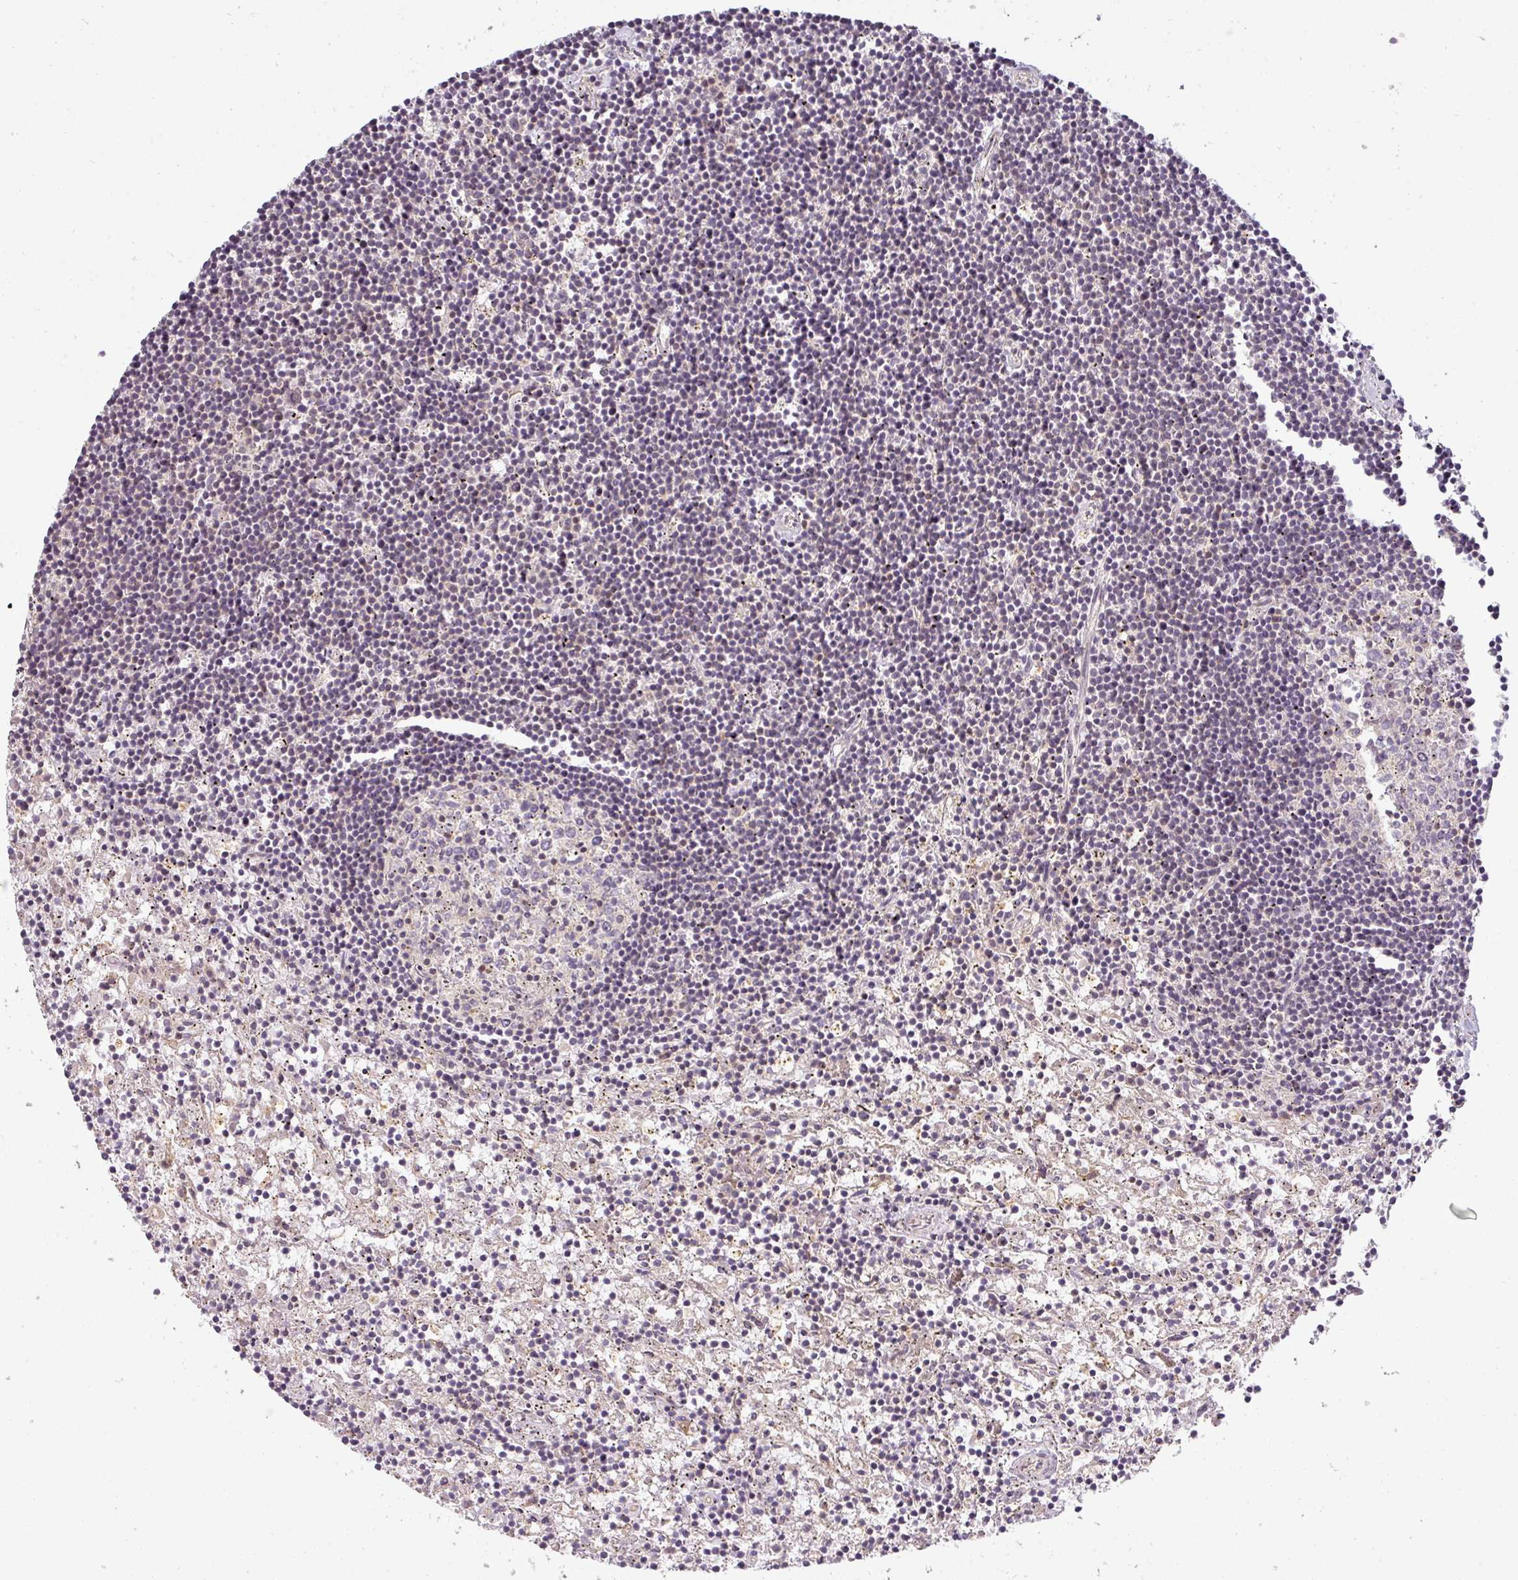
{"staining": {"intensity": "negative", "quantity": "none", "location": "none"}, "tissue": "lymphoma", "cell_type": "Tumor cells", "image_type": "cancer", "snomed": [{"axis": "morphology", "description": "Malignant lymphoma, non-Hodgkin's type, Low grade"}, {"axis": "topography", "description": "Spleen"}], "caption": "The photomicrograph exhibits no staining of tumor cells in lymphoma.", "gene": "NIN", "patient": {"sex": "male", "age": 76}}